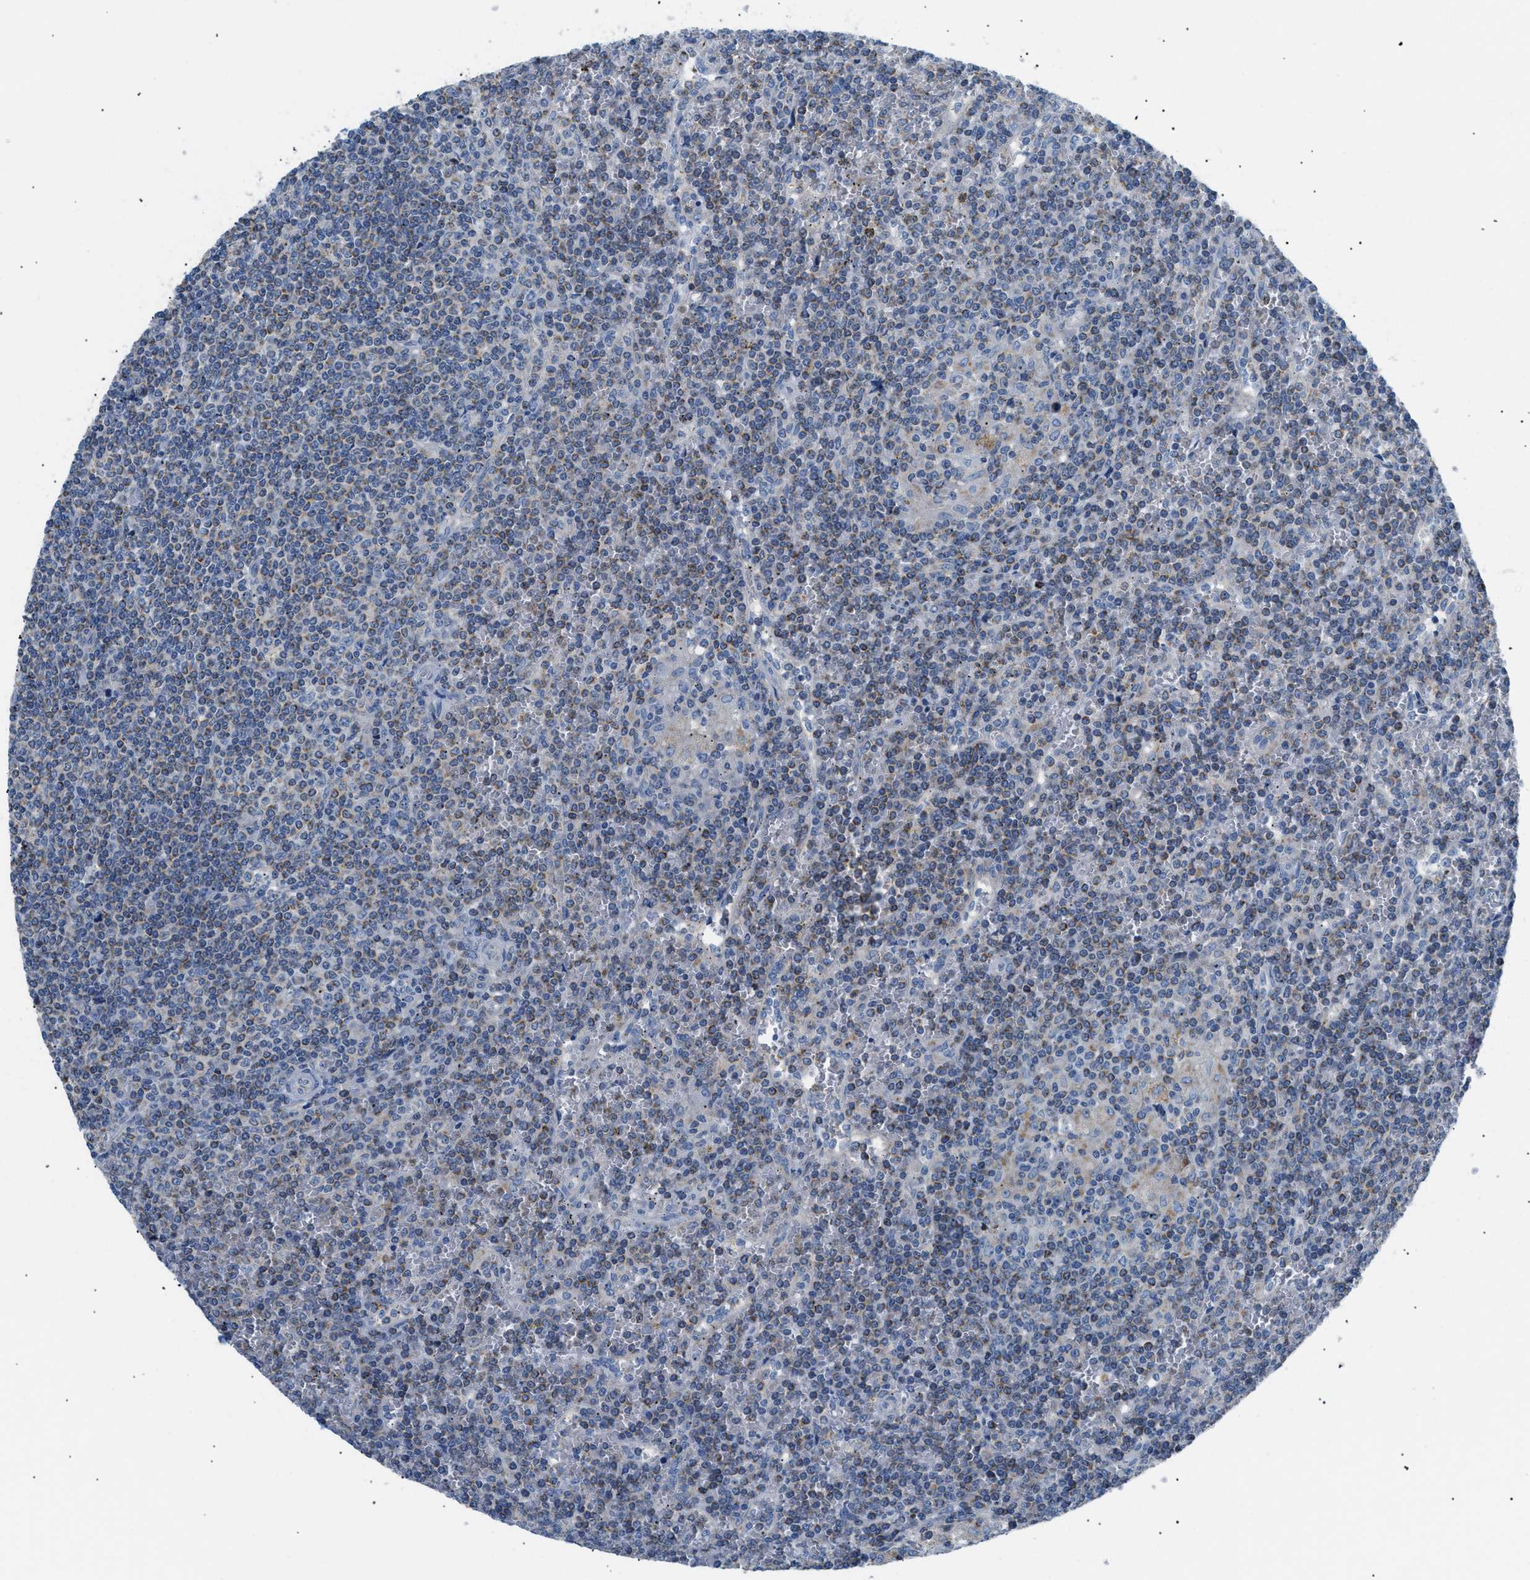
{"staining": {"intensity": "weak", "quantity": "<25%", "location": "cytoplasmic/membranous"}, "tissue": "lymphoma", "cell_type": "Tumor cells", "image_type": "cancer", "snomed": [{"axis": "morphology", "description": "Malignant lymphoma, non-Hodgkin's type, Low grade"}, {"axis": "topography", "description": "Spleen"}], "caption": "Tumor cells are negative for brown protein staining in lymphoma.", "gene": "ILDR1", "patient": {"sex": "female", "age": 19}}